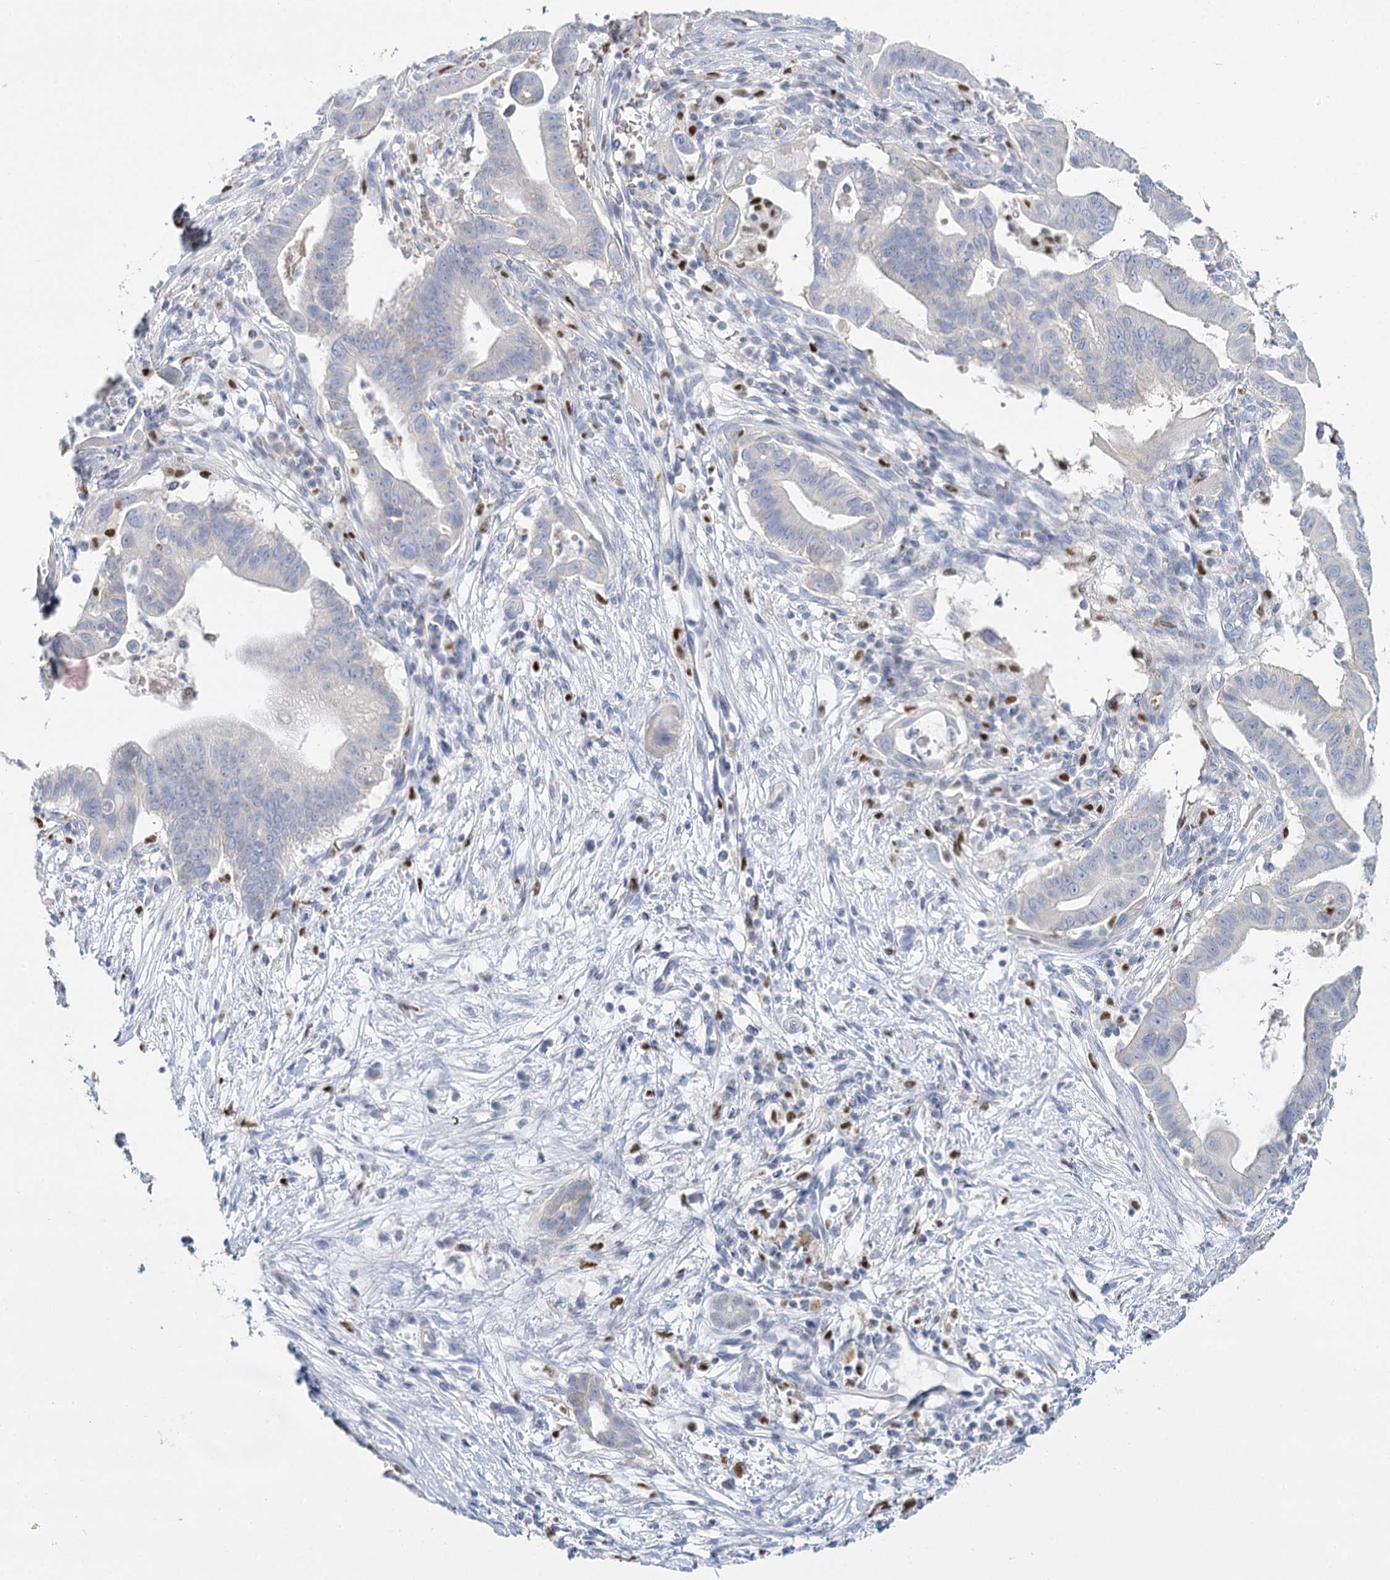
{"staining": {"intensity": "negative", "quantity": "none", "location": "none"}, "tissue": "pancreatic cancer", "cell_type": "Tumor cells", "image_type": "cancer", "snomed": [{"axis": "morphology", "description": "Adenocarcinoma, NOS"}, {"axis": "topography", "description": "Pancreas"}], "caption": "Immunohistochemistry (IHC) photomicrograph of human adenocarcinoma (pancreatic) stained for a protein (brown), which shows no staining in tumor cells. (DAB IHC, high magnification).", "gene": "IGSF3", "patient": {"sex": "male", "age": 68}}